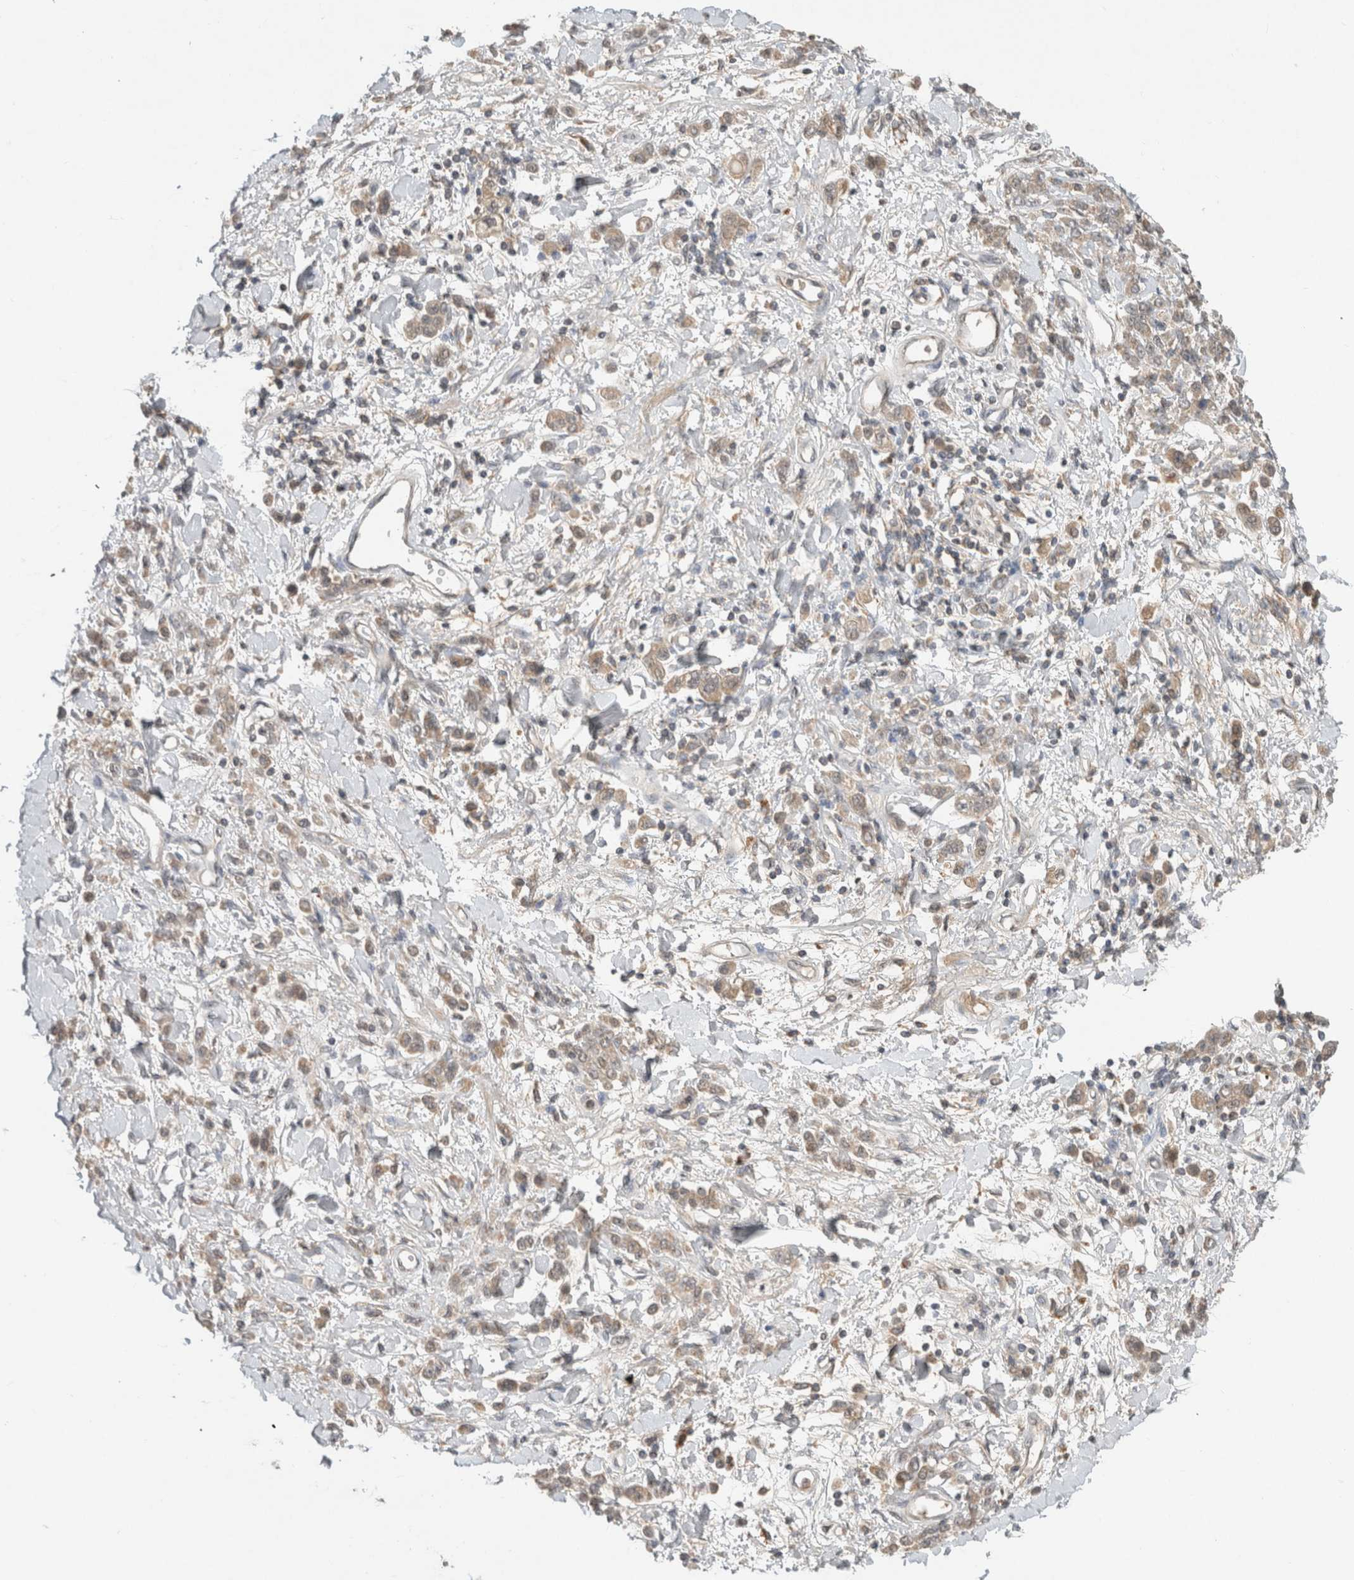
{"staining": {"intensity": "weak", "quantity": ">75%", "location": "cytoplasmic/membranous"}, "tissue": "stomach cancer", "cell_type": "Tumor cells", "image_type": "cancer", "snomed": [{"axis": "morphology", "description": "Normal tissue, NOS"}, {"axis": "morphology", "description": "Adenocarcinoma, NOS"}, {"axis": "topography", "description": "Stomach"}], "caption": "Protein expression analysis of stomach cancer reveals weak cytoplasmic/membranous staining in about >75% of tumor cells.", "gene": "LOXL2", "patient": {"sex": "male", "age": 82}}